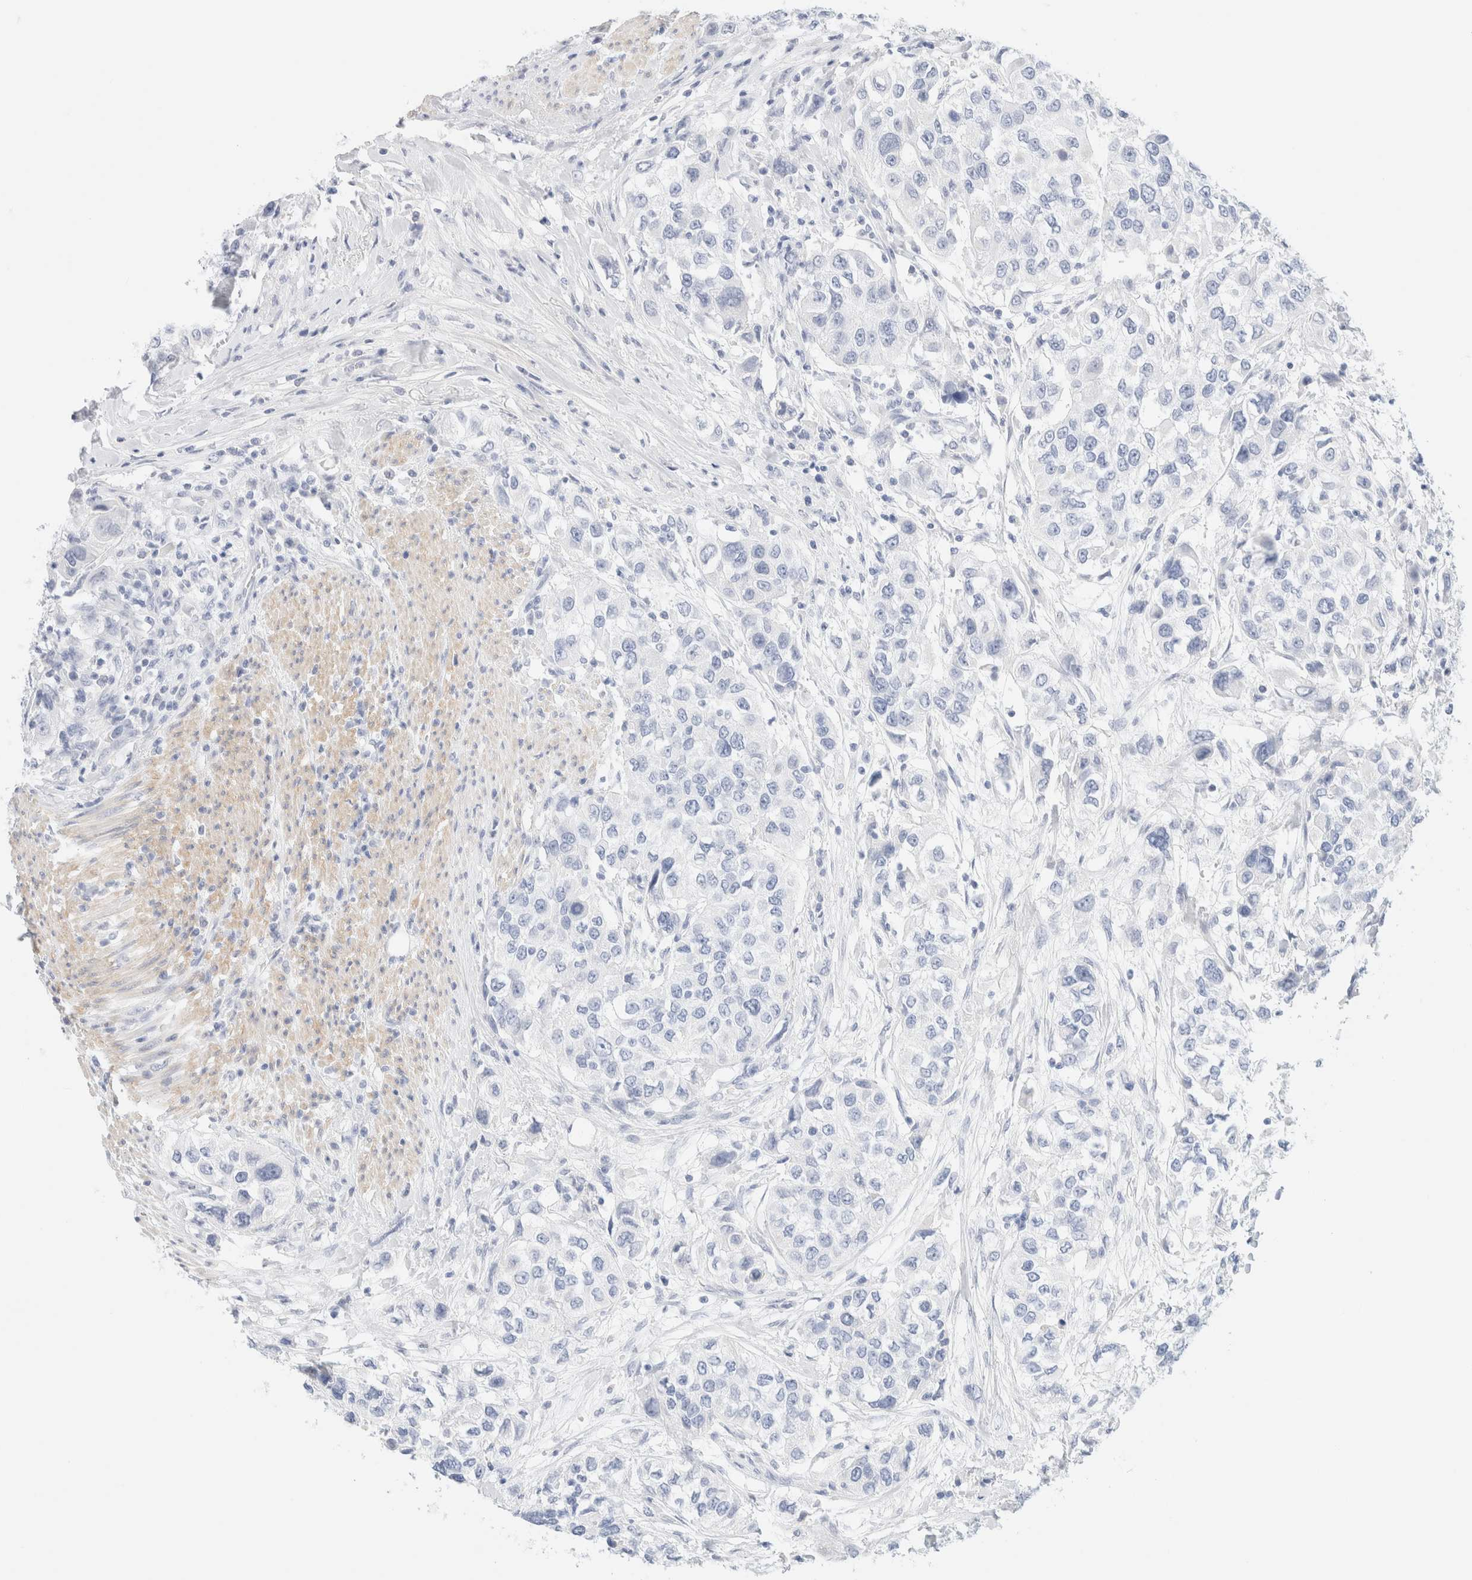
{"staining": {"intensity": "negative", "quantity": "none", "location": "none"}, "tissue": "urothelial cancer", "cell_type": "Tumor cells", "image_type": "cancer", "snomed": [{"axis": "morphology", "description": "Urothelial carcinoma, High grade"}, {"axis": "topography", "description": "Urinary bladder"}], "caption": "This is an immunohistochemistry histopathology image of human urothelial carcinoma (high-grade). There is no expression in tumor cells.", "gene": "DPYS", "patient": {"sex": "female", "age": 80}}